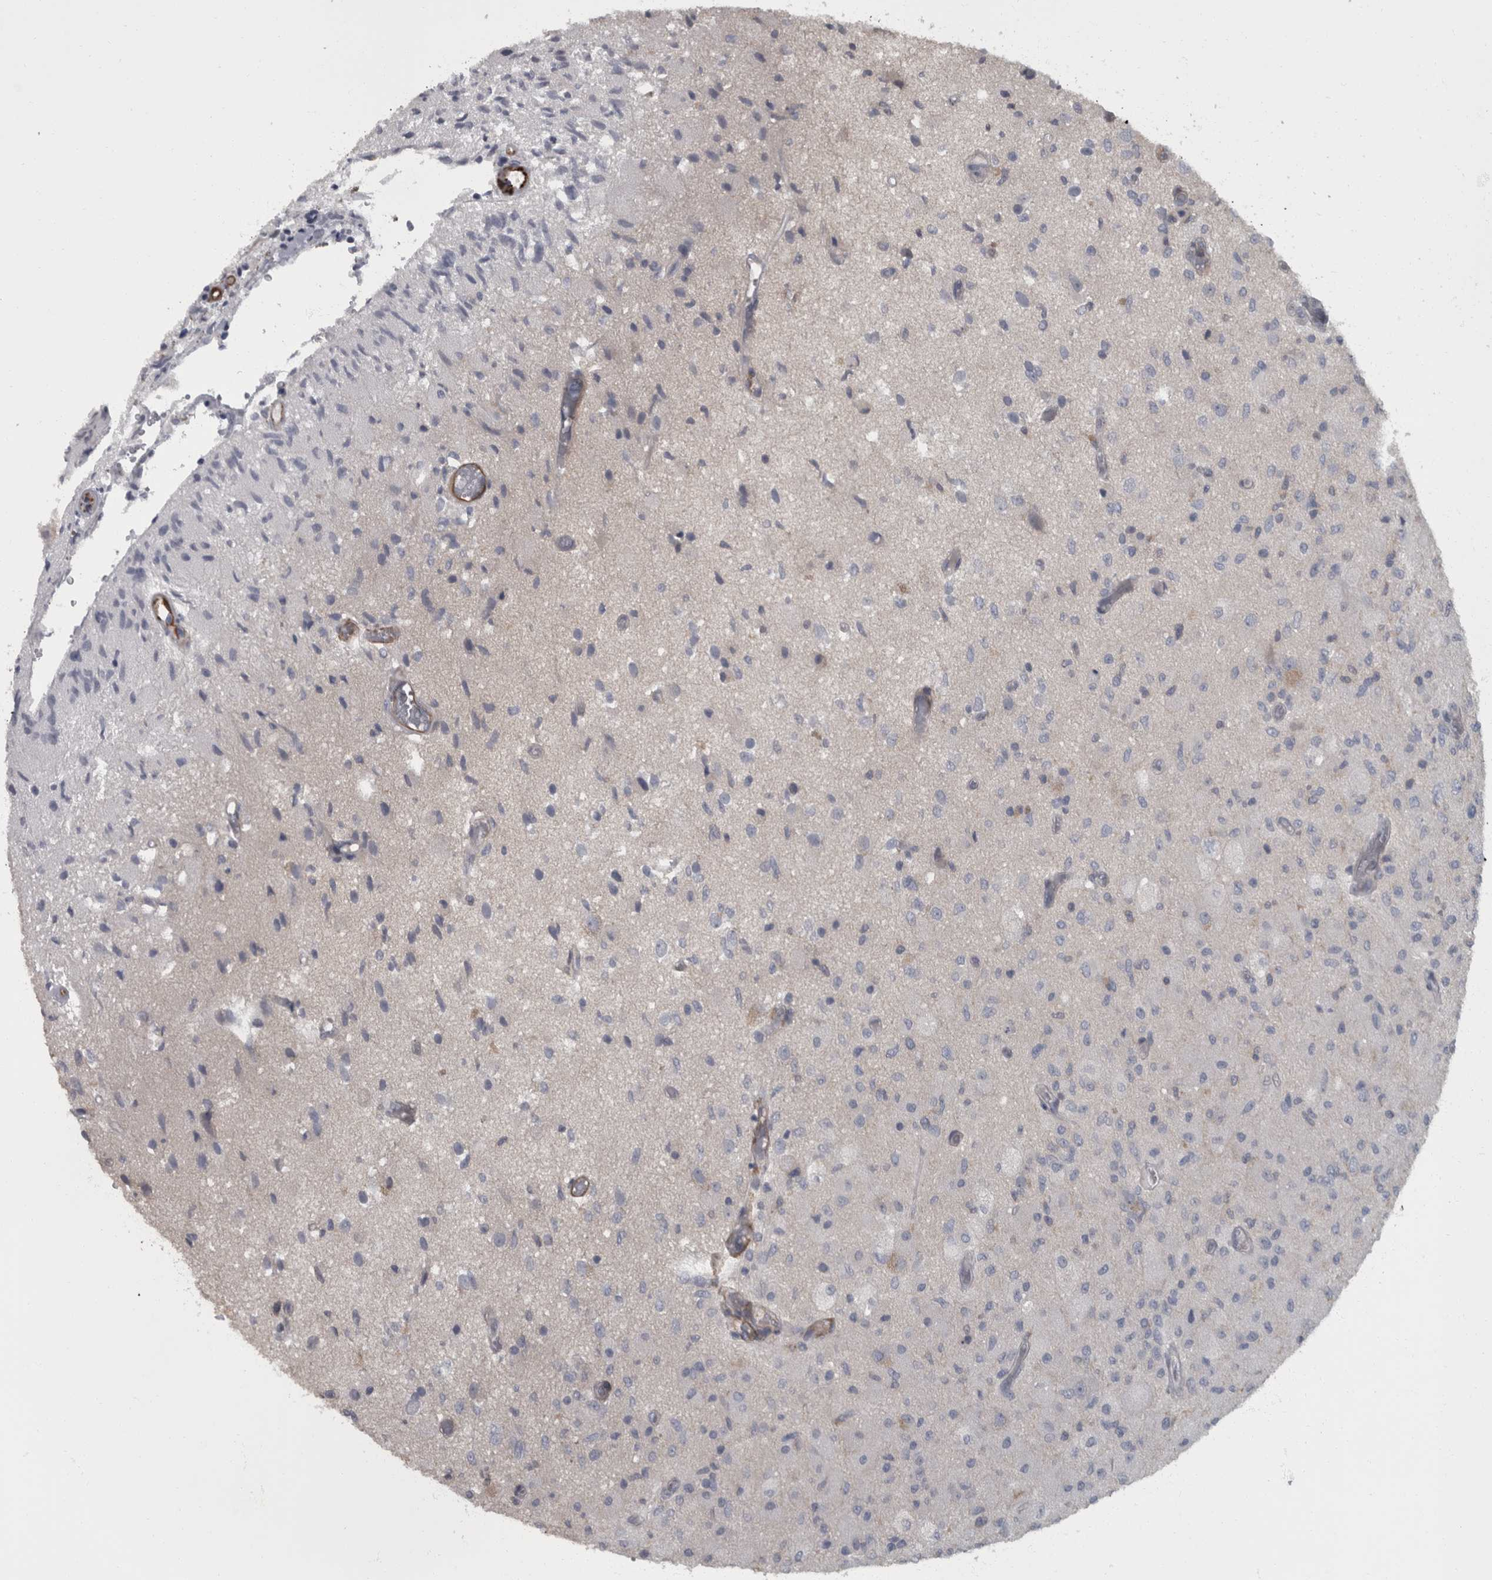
{"staining": {"intensity": "negative", "quantity": "none", "location": "none"}, "tissue": "glioma", "cell_type": "Tumor cells", "image_type": "cancer", "snomed": [{"axis": "morphology", "description": "Normal tissue, NOS"}, {"axis": "morphology", "description": "Glioma, malignant, High grade"}, {"axis": "topography", "description": "Cerebral cortex"}], "caption": "This is a micrograph of immunohistochemistry (IHC) staining of malignant glioma (high-grade), which shows no staining in tumor cells. (DAB (3,3'-diaminobenzidine) immunohistochemistry (IHC) with hematoxylin counter stain).", "gene": "MASTL", "patient": {"sex": "male", "age": 77}}